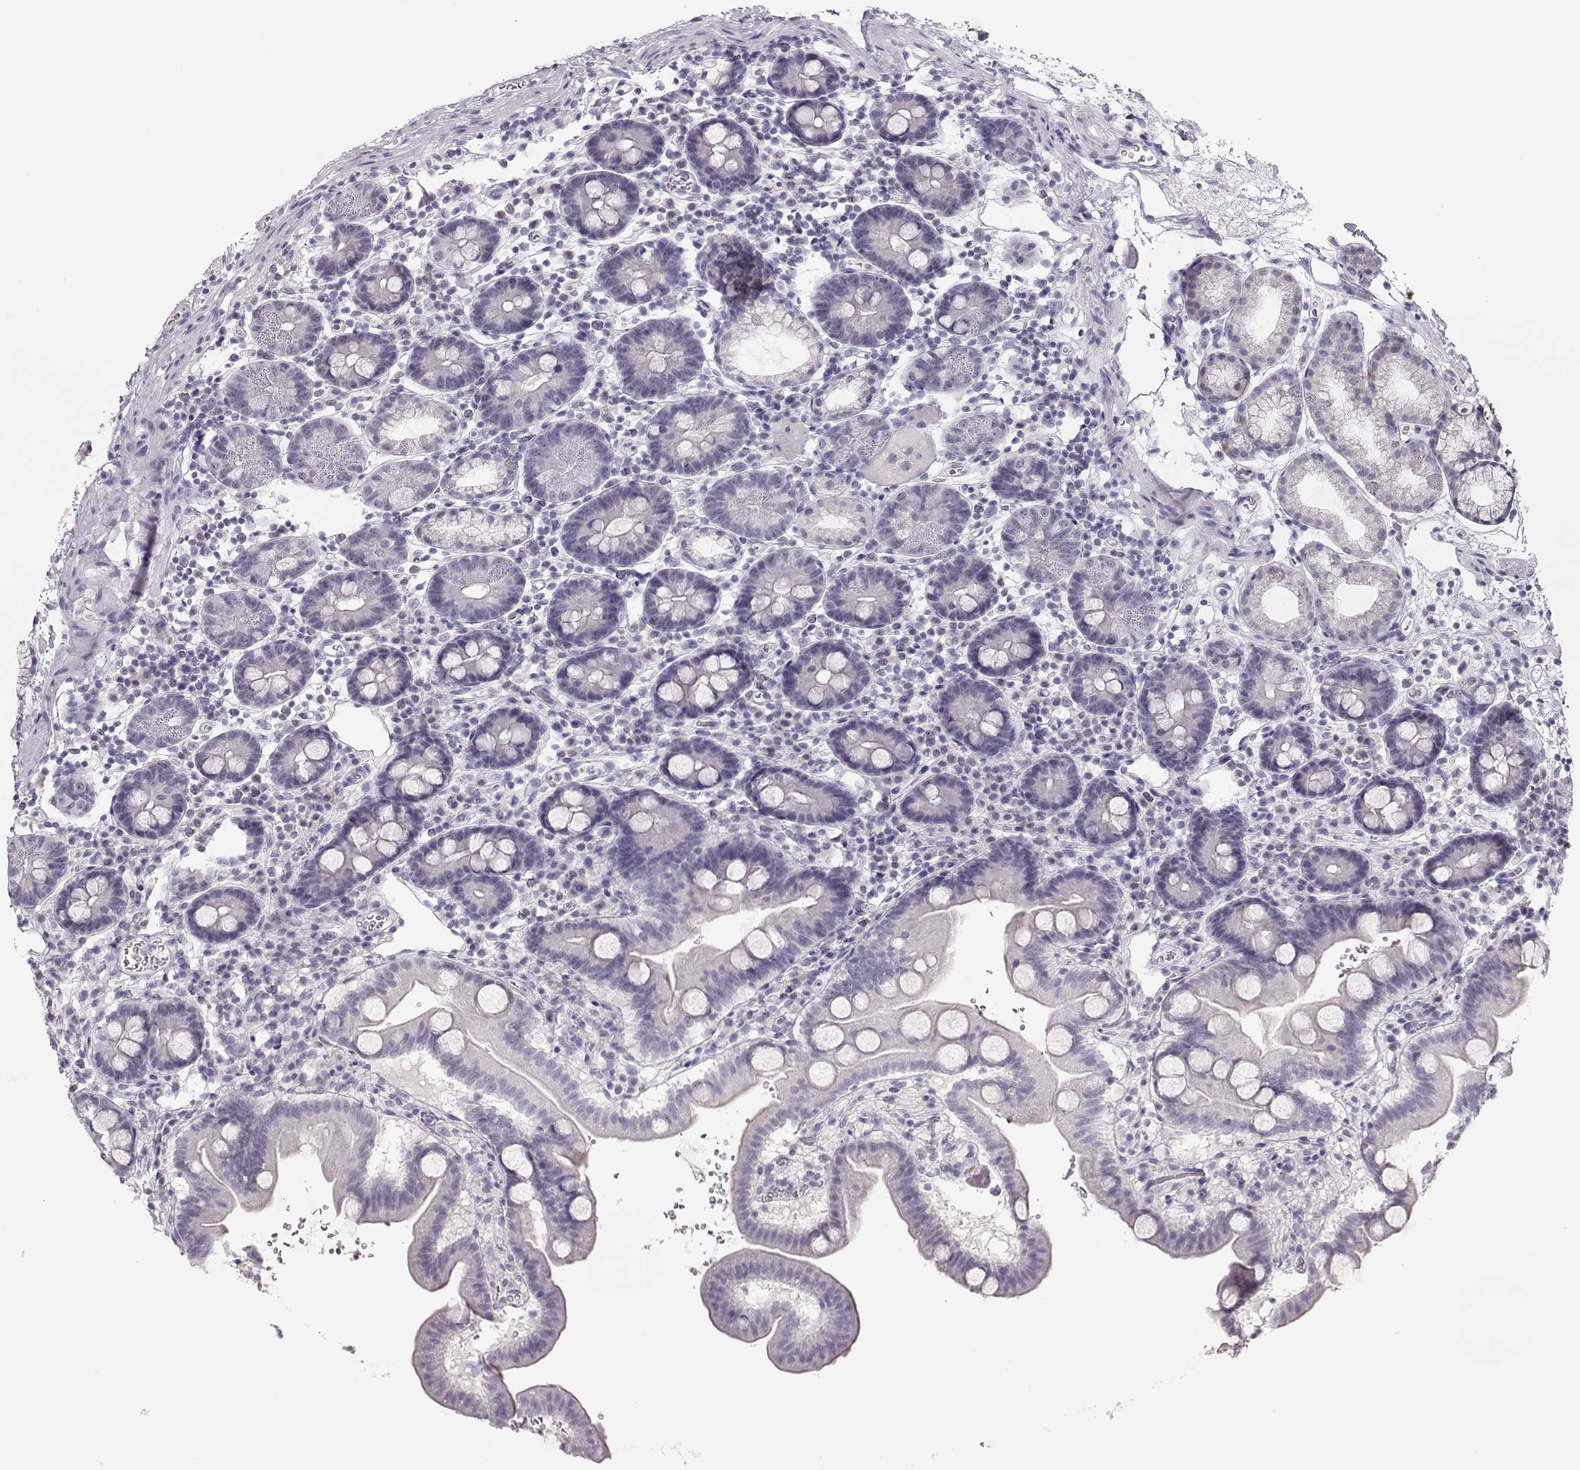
{"staining": {"intensity": "negative", "quantity": "none", "location": "none"}, "tissue": "duodenum", "cell_type": "Glandular cells", "image_type": "normal", "snomed": [{"axis": "morphology", "description": "Normal tissue, NOS"}, {"axis": "topography", "description": "Duodenum"}], "caption": "A high-resolution micrograph shows immunohistochemistry (IHC) staining of unremarkable duodenum, which displays no significant expression in glandular cells. Brightfield microscopy of IHC stained with DAB (brown) and hematoxylin (blue), captured at high magnification.", "gene": "IMPG1", "patient": {"sex": "male", "age": 59}}